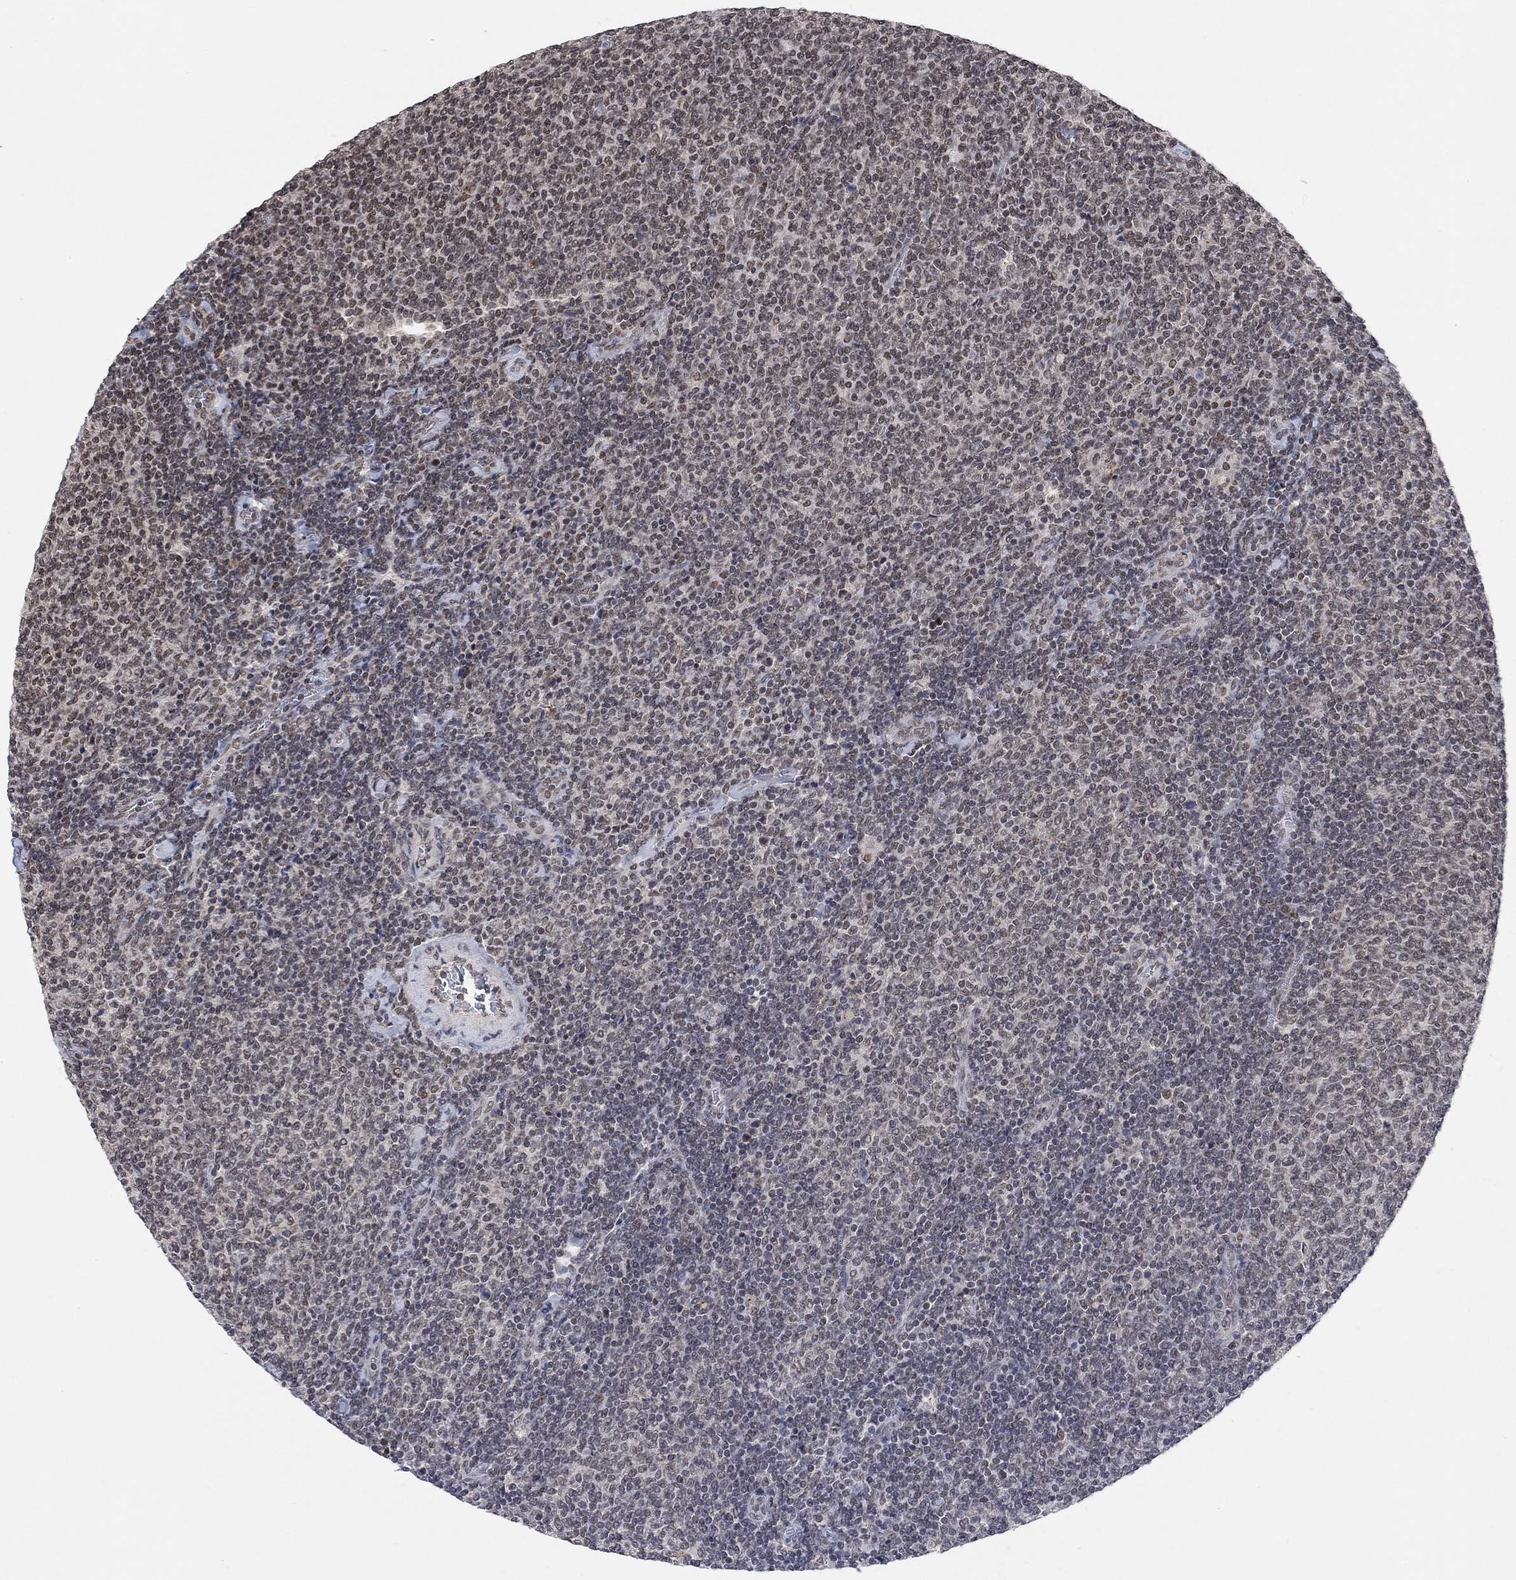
{"staining": {"intensity": "negative", "quantity": "none", "location": "none"}, "tissue": "lymphoma", "cell_type": "Tumor cells", "image_type": "cancer", "snomed": [{"axis": "morphology", "description": "Malignant lymphoma, non-Hodgkin's type, Low grade"}, {"axis": "topography", "description": "Lymph node"}], "caption": "A micrograph of lymphoma stained for a protein displays no brown staining in tumor cells.", "gene": "THAP8", "patient": {"sex": "male", "age": 52}}